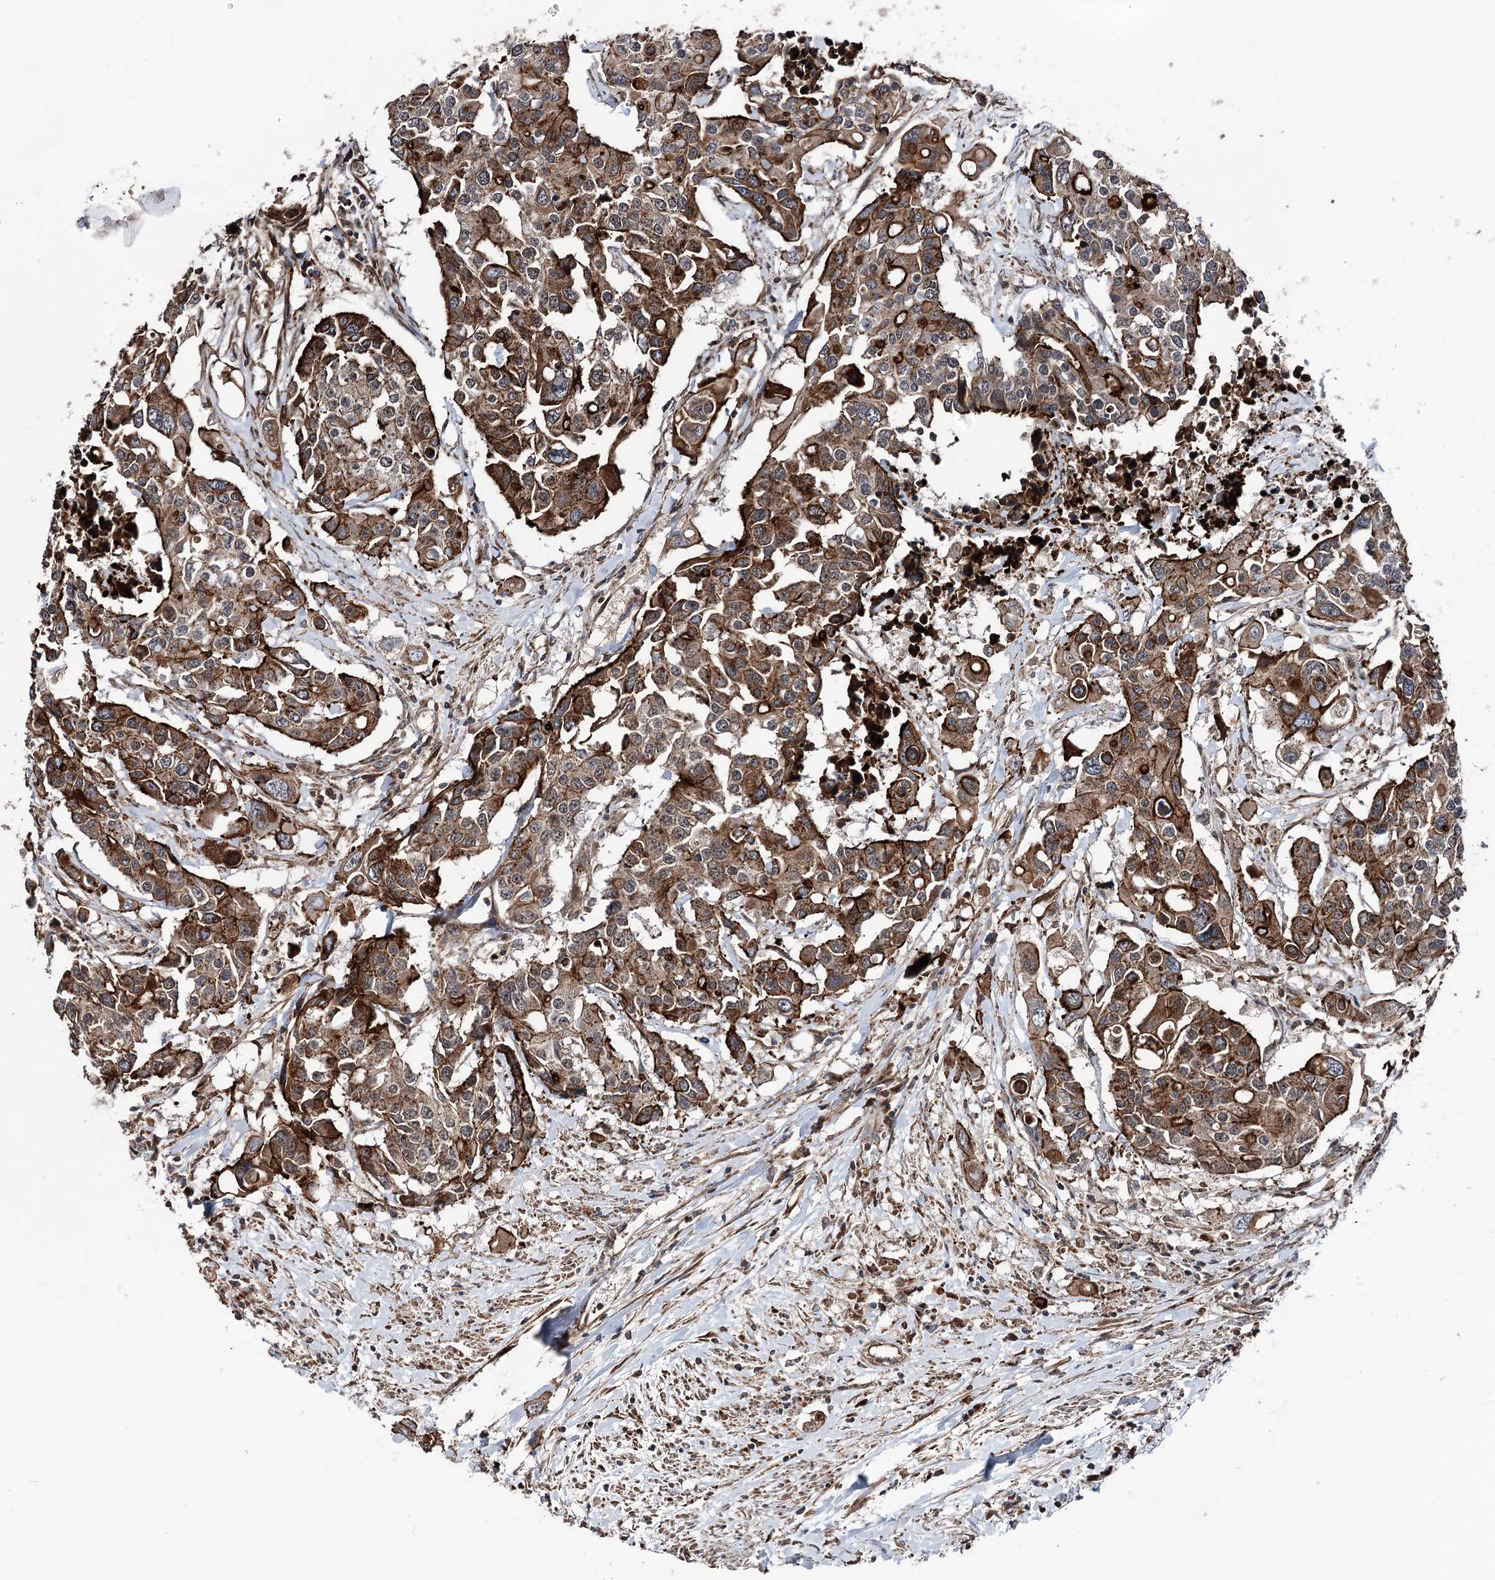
{"staining": {"intensity": "strong", "quantity": ">75%", "location": "cytoplasmic/membranous"}, "tissue": "colorectal cancer", "cell_type": "Tumor cells", "image_type": "cancer", "snomed": [{"axis": "morphology", "description": "Adenocarcinoma, NOS"}, {"axis": "topography", "description": "Colon"}], "caption": "Immunohistochemical staining of colorectal adenocarcinoma demonstrates strong cytoplasmic/membranous protein expression in about >75% of tumor cells. (Stains: DAB (3,3'-diaminobenzidine) in brown, nuclei in blue, Microscopy: brightfield microscopy at high magnification).", "gene": "ITFG2", "patient": {"sex": "male", "age": 77}}